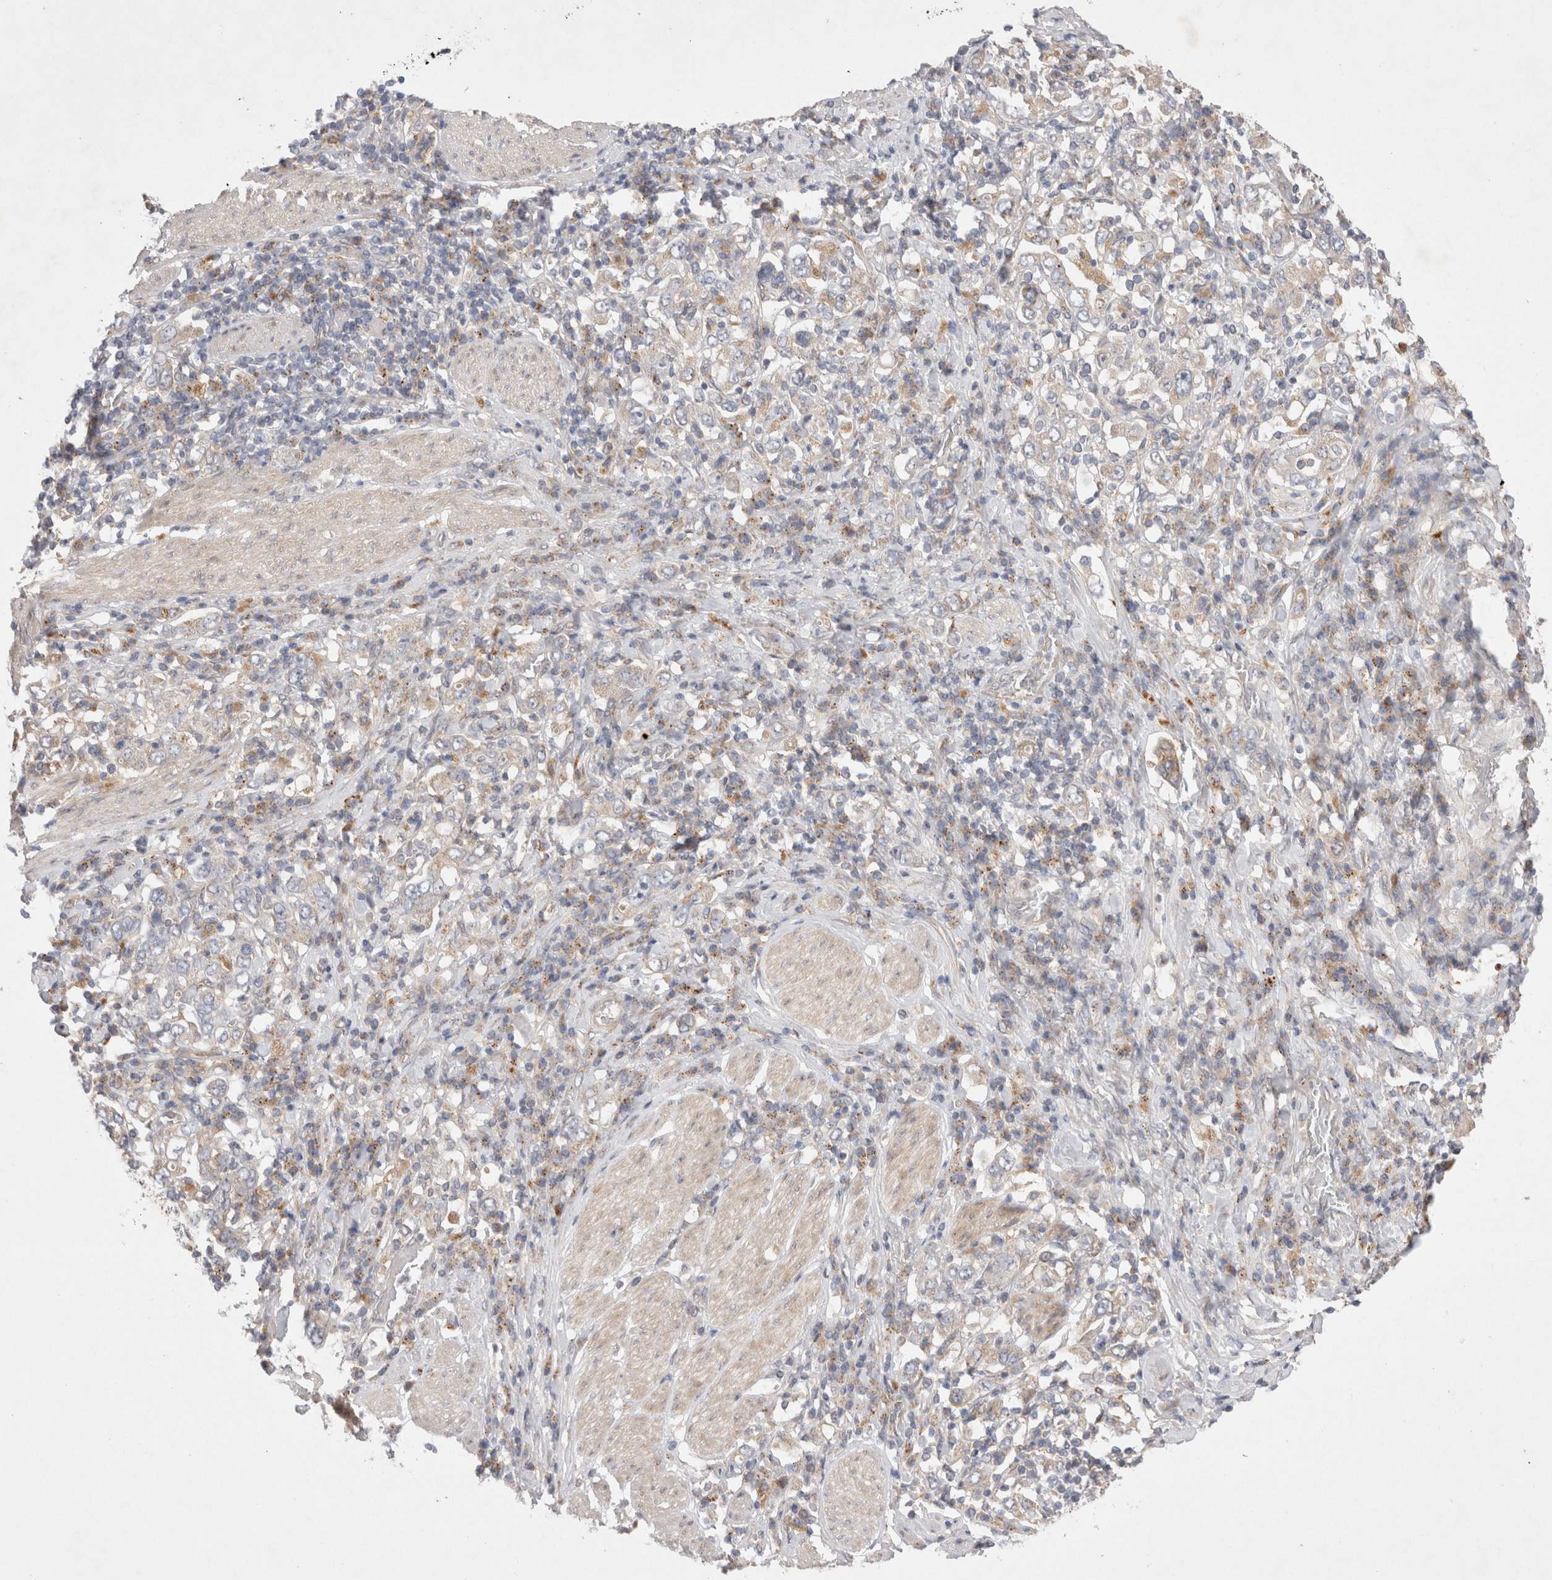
{"staining": {"intensity": "weak", "quantity": "<25%", "location": "cytoplasmic/membranous"}, "tissue": "stomach cancer", "cell_type": "Tumor cells", "image_type": "cancer", "snomed": [{"axis": "morphology", "description": "Adenocarcinoma, NOS"}, {"axis": "topography", "description": "Stomach, upper"}], "caption": "IHC micrograph of neoplastic tissue: human stomach cancer stained with DAB exhibits no significant protein staining in tumor cells.", "gene": "NPC1", "patient": {"sex": "male", "age": 62}}